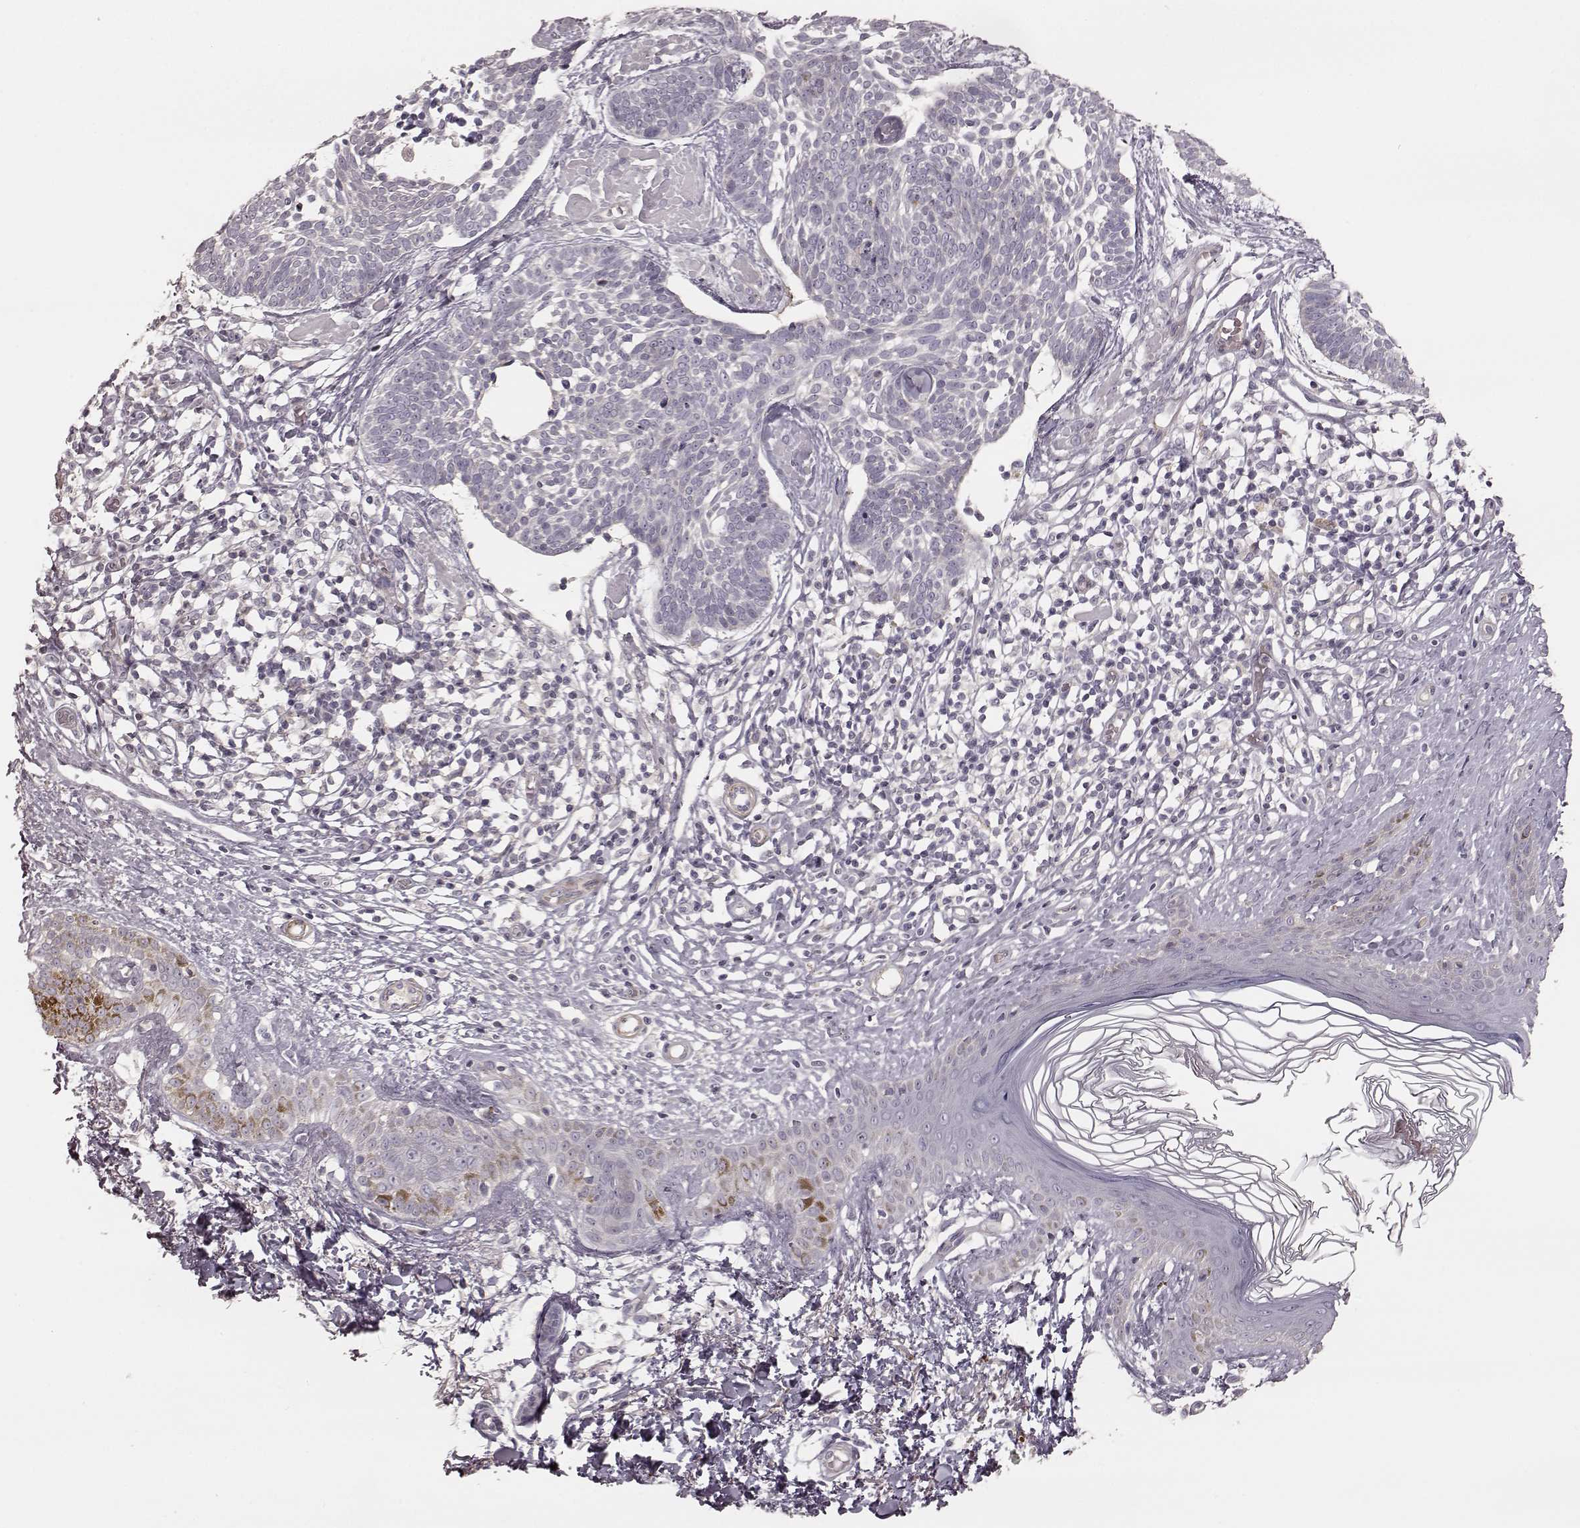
{"staining": {"intensity": "negative", "quantity": "none", "location": "none"}, "tissue": "skin cancer", "cell_type": "Tumor cells", "image_type": "cancer", "snomed": [{"axis": "morphology", "description": "Basal cell carcinoma"}, {"axis": "topography", "description": "Skin"}], "caption": "IHC micrograph of human skin cancer (basal cell carcinoma) stained for a protein (brown), which displays no staining in tumor cells. Brightfield microscopy of IHC stained with DAB (brown) and hematoxylin (blue), captured at high magnification.", "gene": "KCNJ9", "patient": {"sex": "male", "age": 85}}